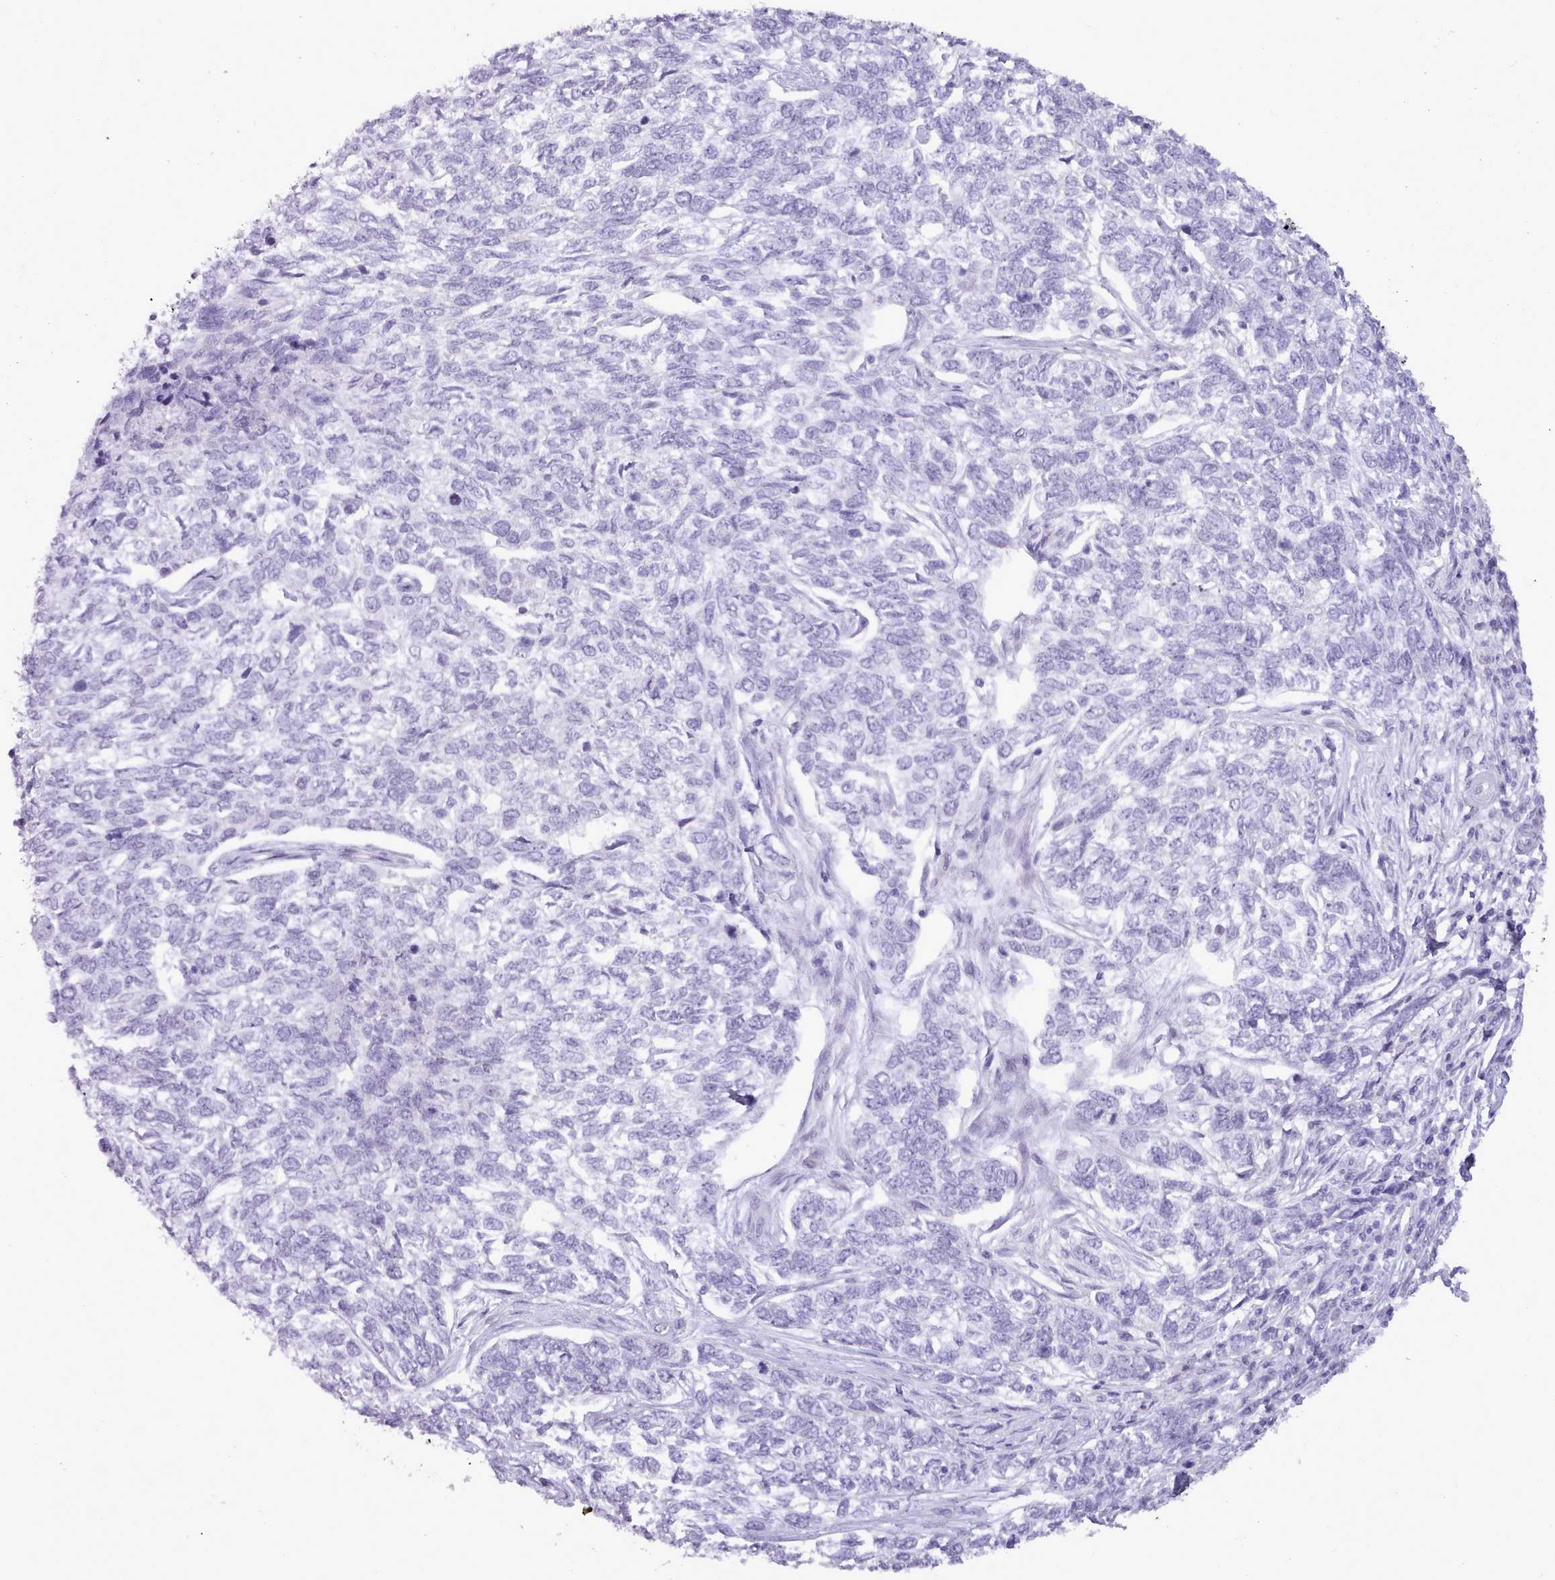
{"staining": {"intensity": "negative", "quantity": "none", "location": "none"}, "tissue": "skin cancer", "cell_type": "Tumor cells", "image_type": "cancer", "snomed": [{"axis": "morphology", "description": "Basal cell carcinoma"}, {"axis": "topography", "description": "Skin"}], "caption": "Tumor cells show no significant protein staining in skin basal cell carcinoma. (IHC, brightfield microscopy, high magnification).", "gene": "BDKRB2", "patient": {"sex": "female", "age": 65}}